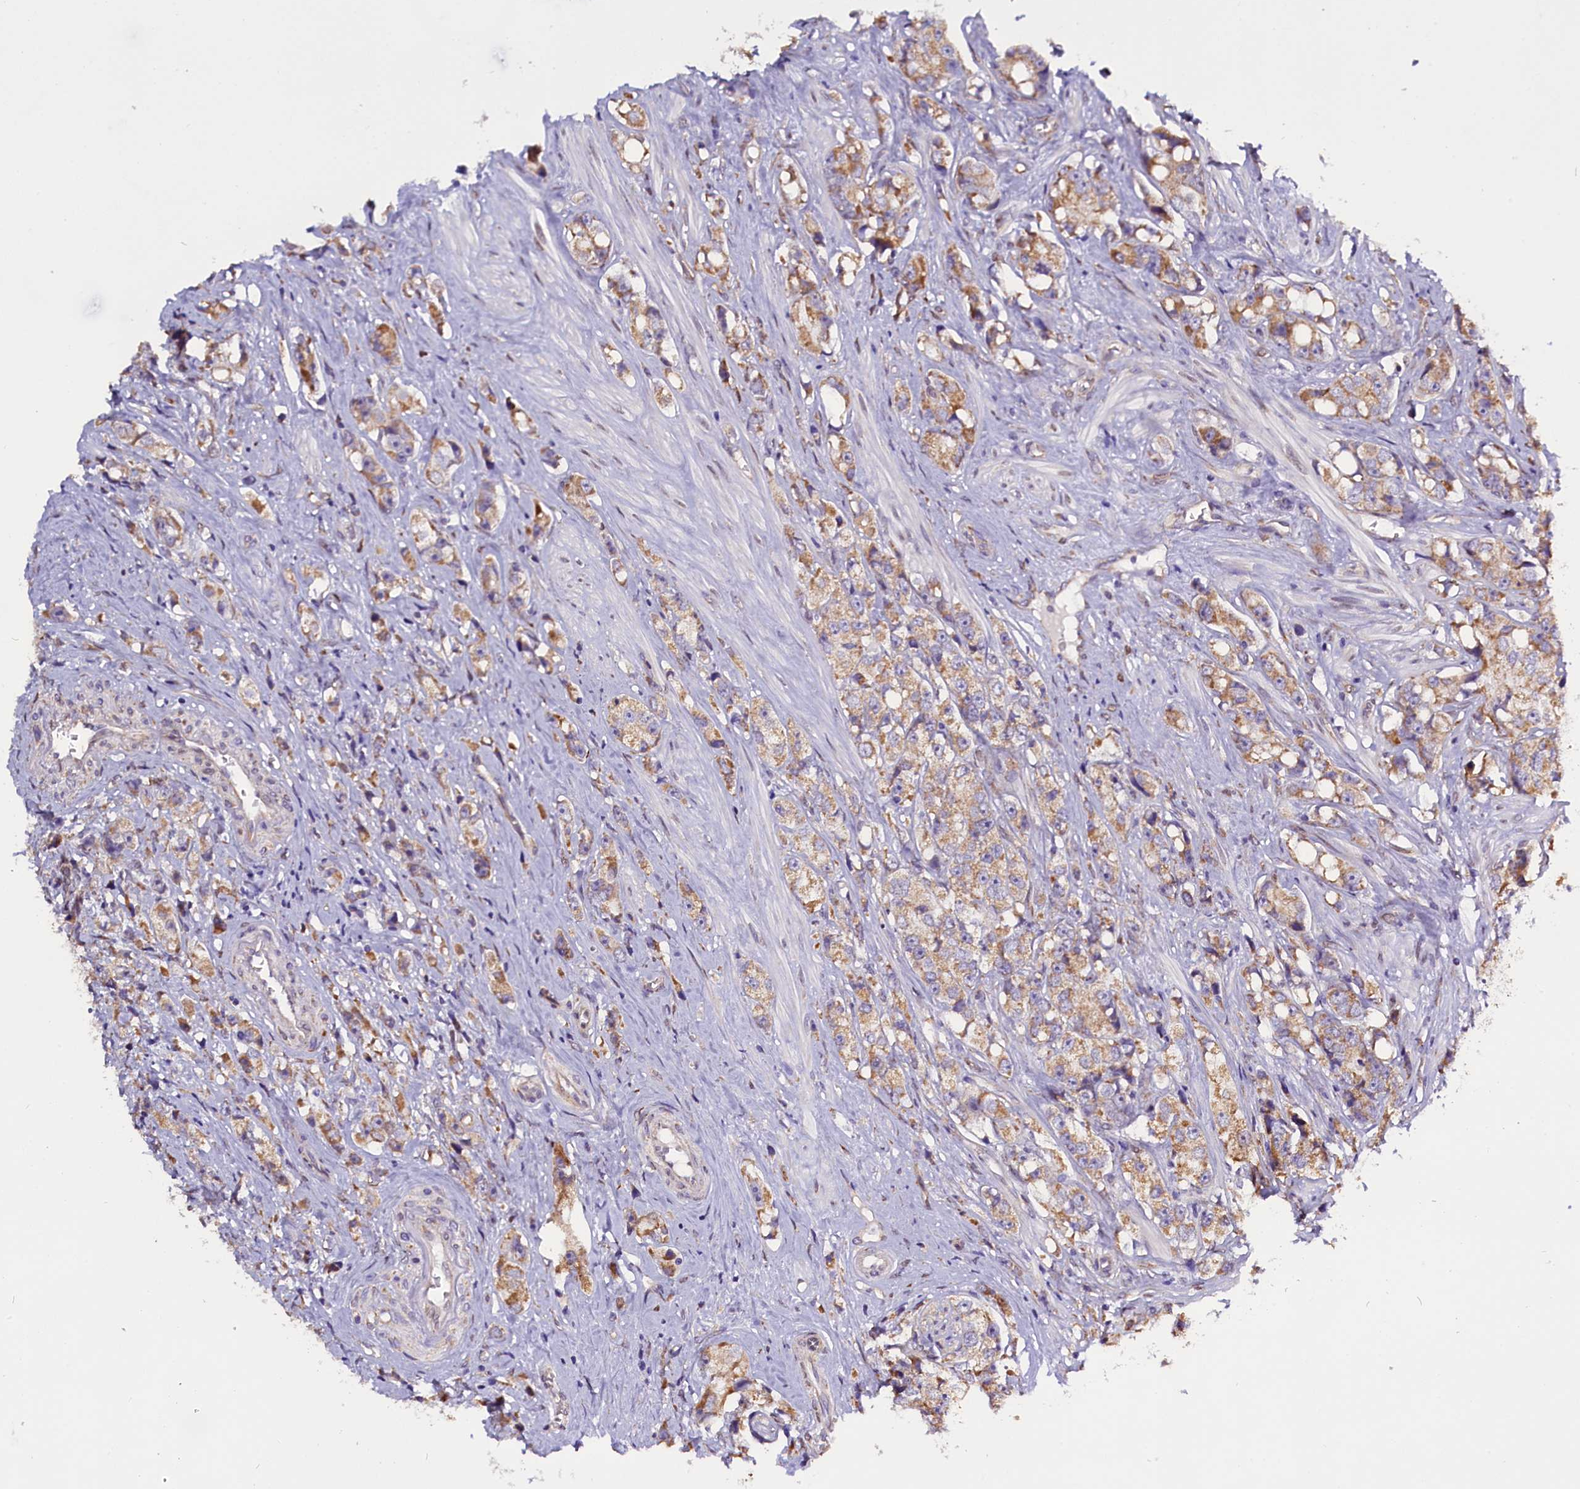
{"staining": {"intensity": "moderate", "quantity": ">75%", "location": "cytoplasmic/membranous"}, "tissue": "prostate cancer", "cell_type": "Tumor cells", "image_type": "cancer", "snomed": [{"axis": "morphology", "description": "Adenocarcinoma, High grade"}, {"axis": "topography", "description": "Prostate"}], "caption": "A medium amount of moderate cytoplasmic/membranous staining is identified in about >75% of tumor cells in prostate cancer tissue. (DAB IHC with brightfield microscopy, high magnification).", "gene": "UACA", "patient": {"sex": "male", "age": 74}}